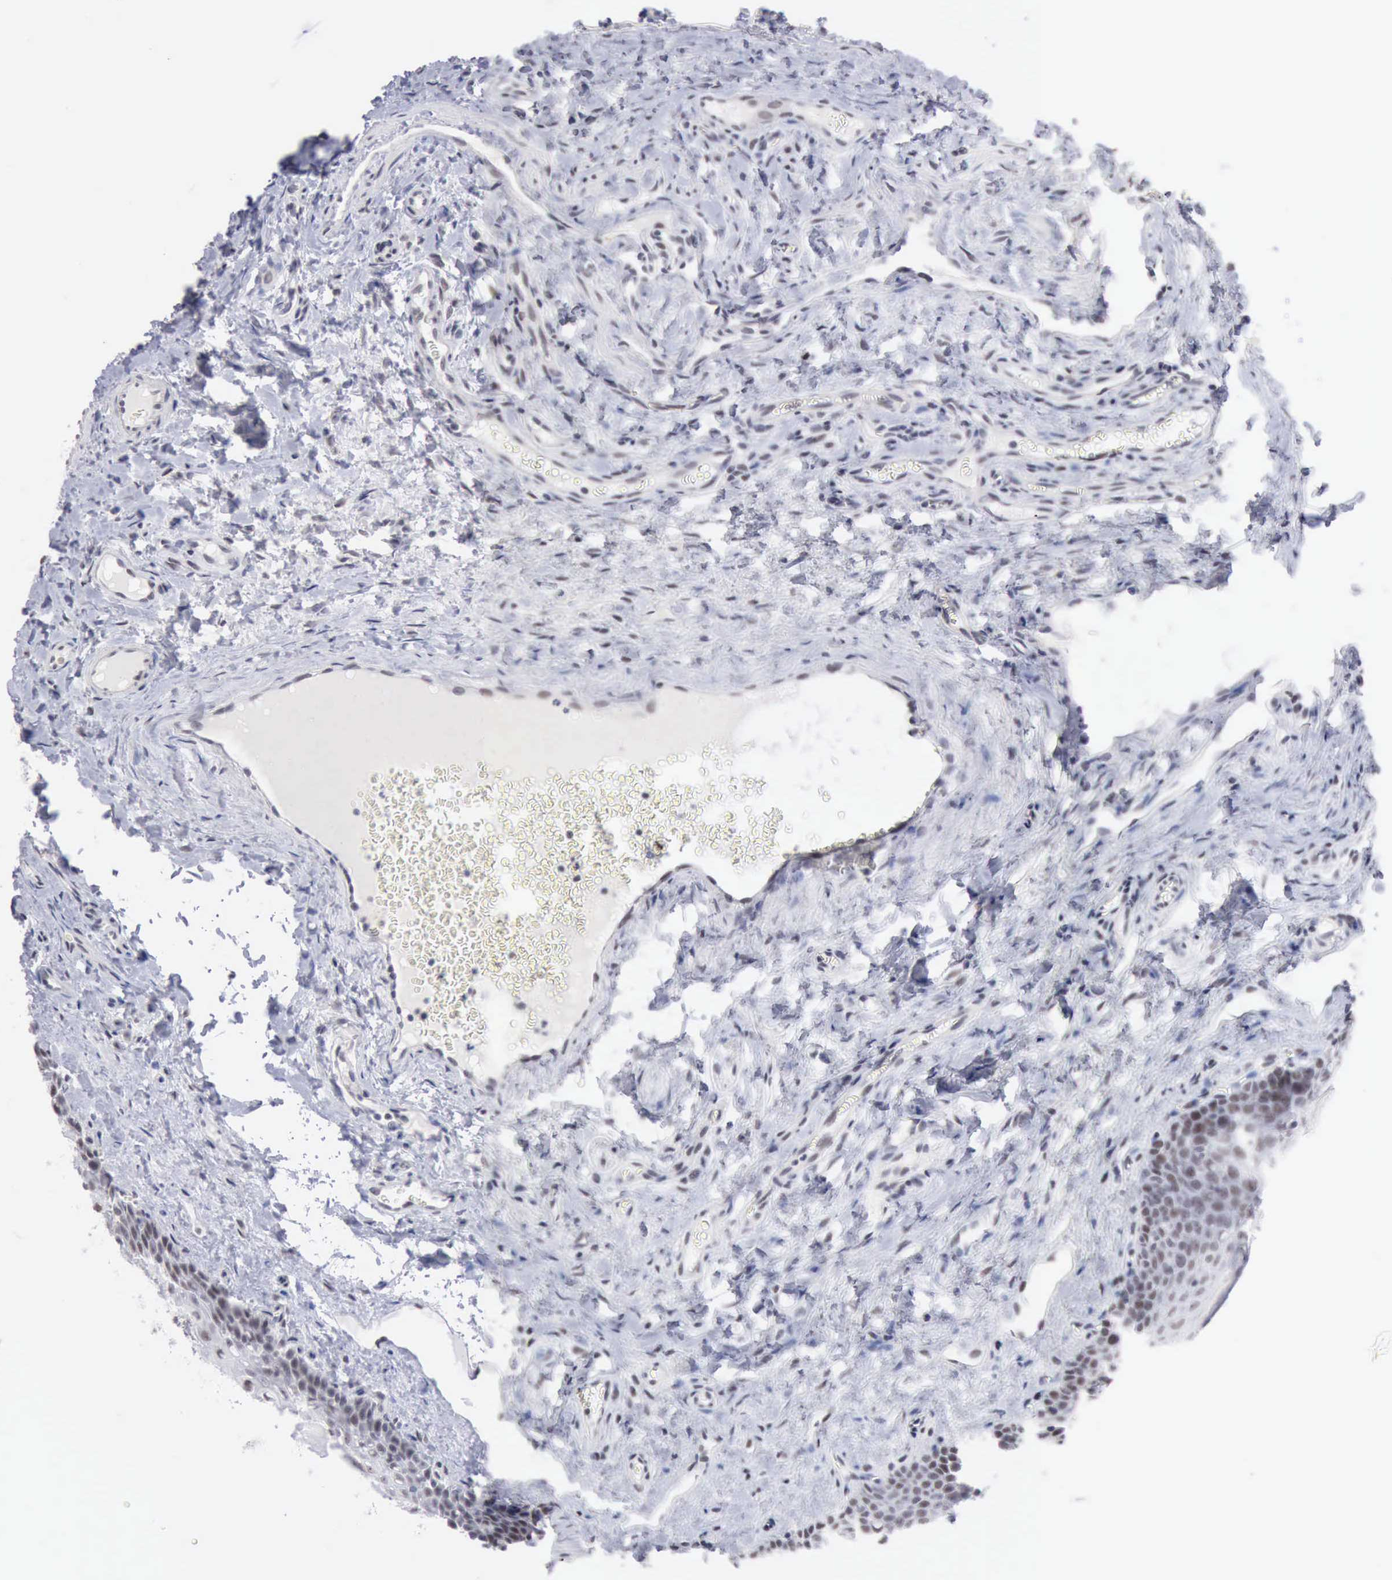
{"staining": {"intensity": "weak", "quantity": "<25%", "location": "nuclear"}, "tissue": "oral mucosa", "cell_type": "Squamous epithelial cells", "image_type": "normal", "snomed": [{"axis": "morphology", "description": "Normal tissue, NOS"}, {"axis": "topography", "description": "Oral tissue"}], "caption": "DAB immunohistochemical staining of normal human oral mucosa displays no significant positivity in squamous epithelial cells.", "gene": "TAF1", "patient": {"sex": "male", "age": 20}}